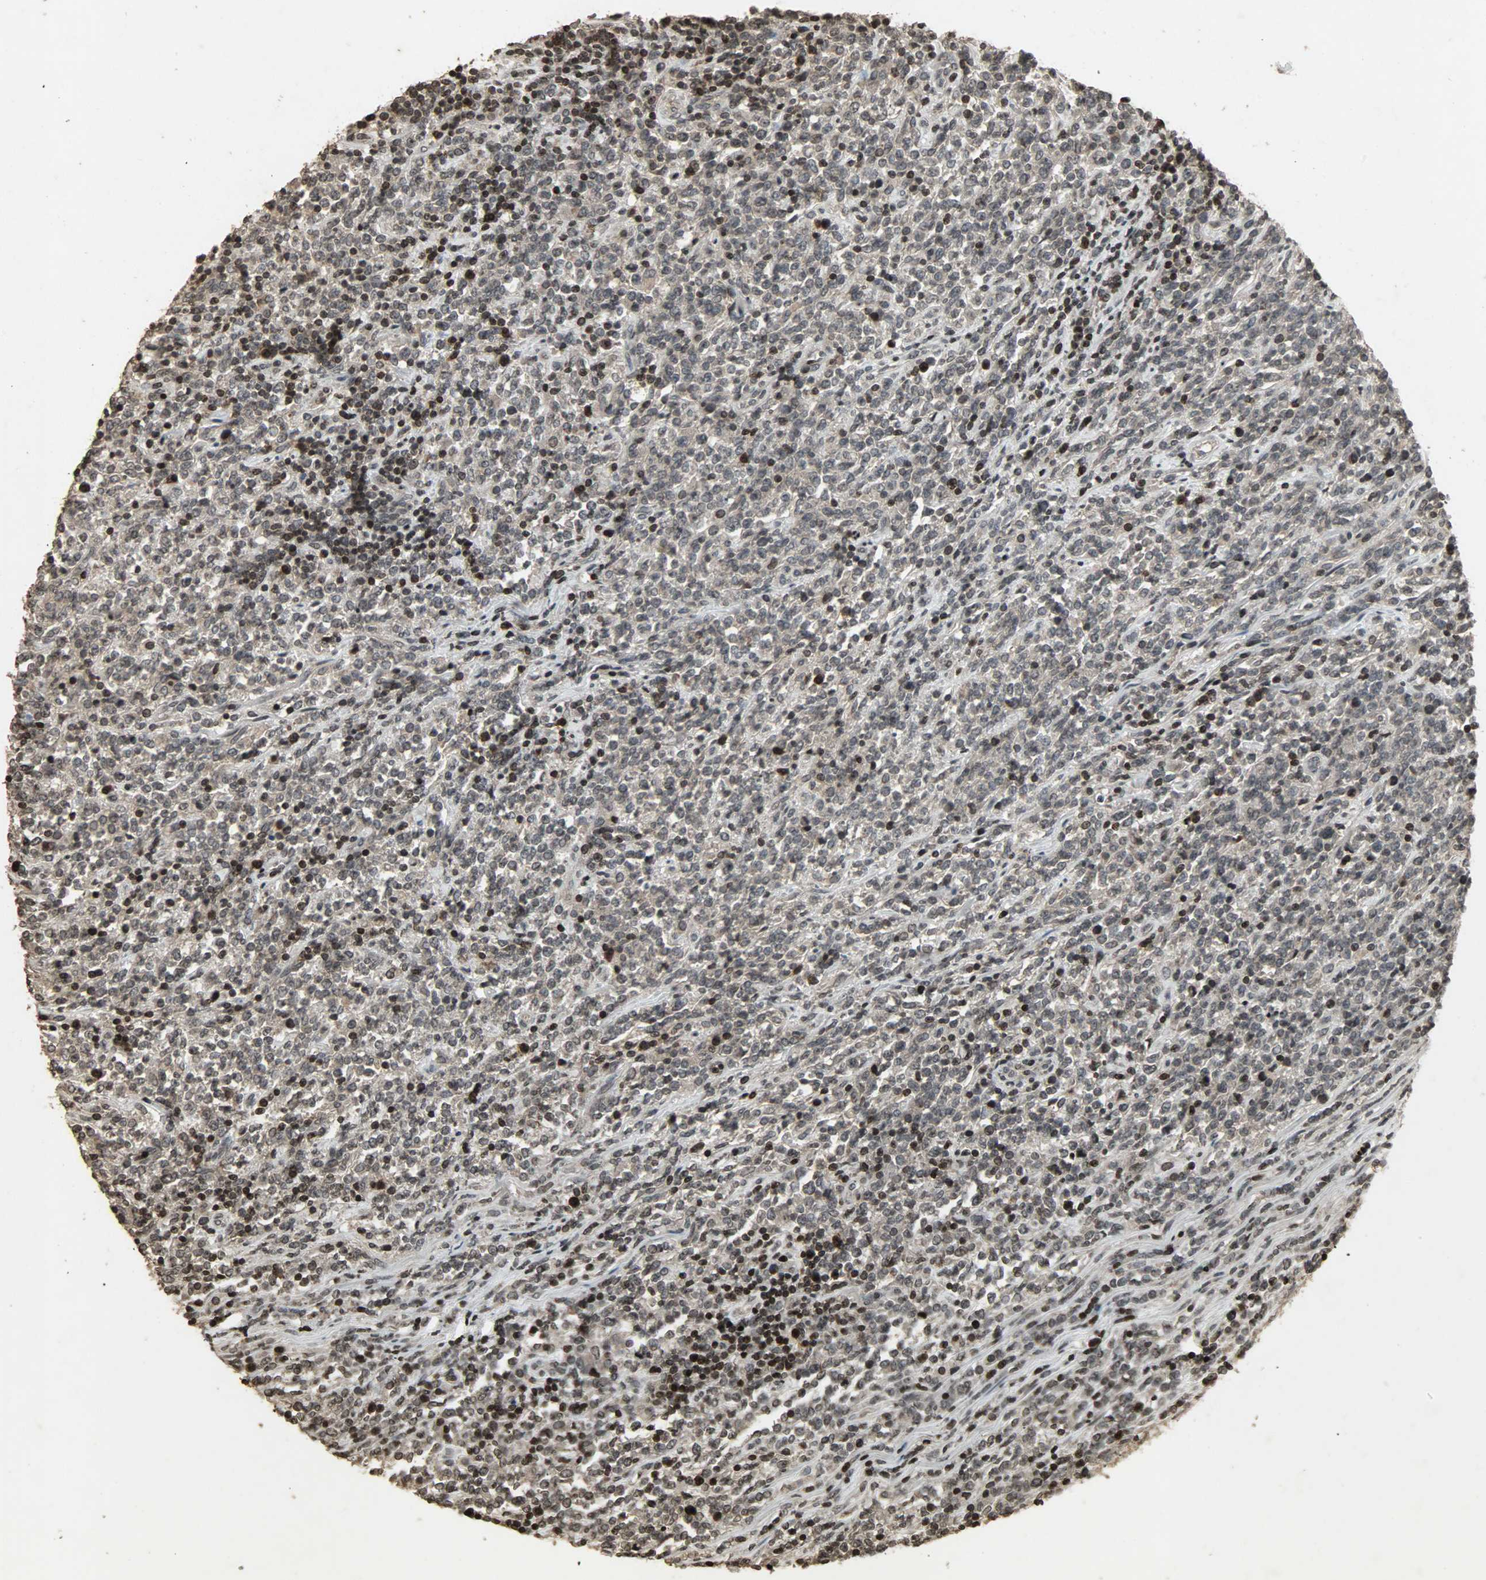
{"staining": {"intensity": "moderate", "quantity": ">75%", "location": "cytoplasmic/membranous,nuclear"}, "tissue": "lymphoma", "cell_type": "Tumor cells", "image_type": "cancer", "snomed": [{"axis": "morphology", "description": "Malignant lymphoma, non-Hodgkin's type, High grade"}, {"axis": "topography", "description": "Soft tissue"}], "caption": "This is a micrograph of immunohistochemistry staining of malignant lymphoma, non-Hodgkin's type (high-grade), which shows moderate expression in the cytoplasmic/membranous and nuclear of tumor cells.", "gene": "PPP3R1", "patient": {"sex": "male", "age": 18}}